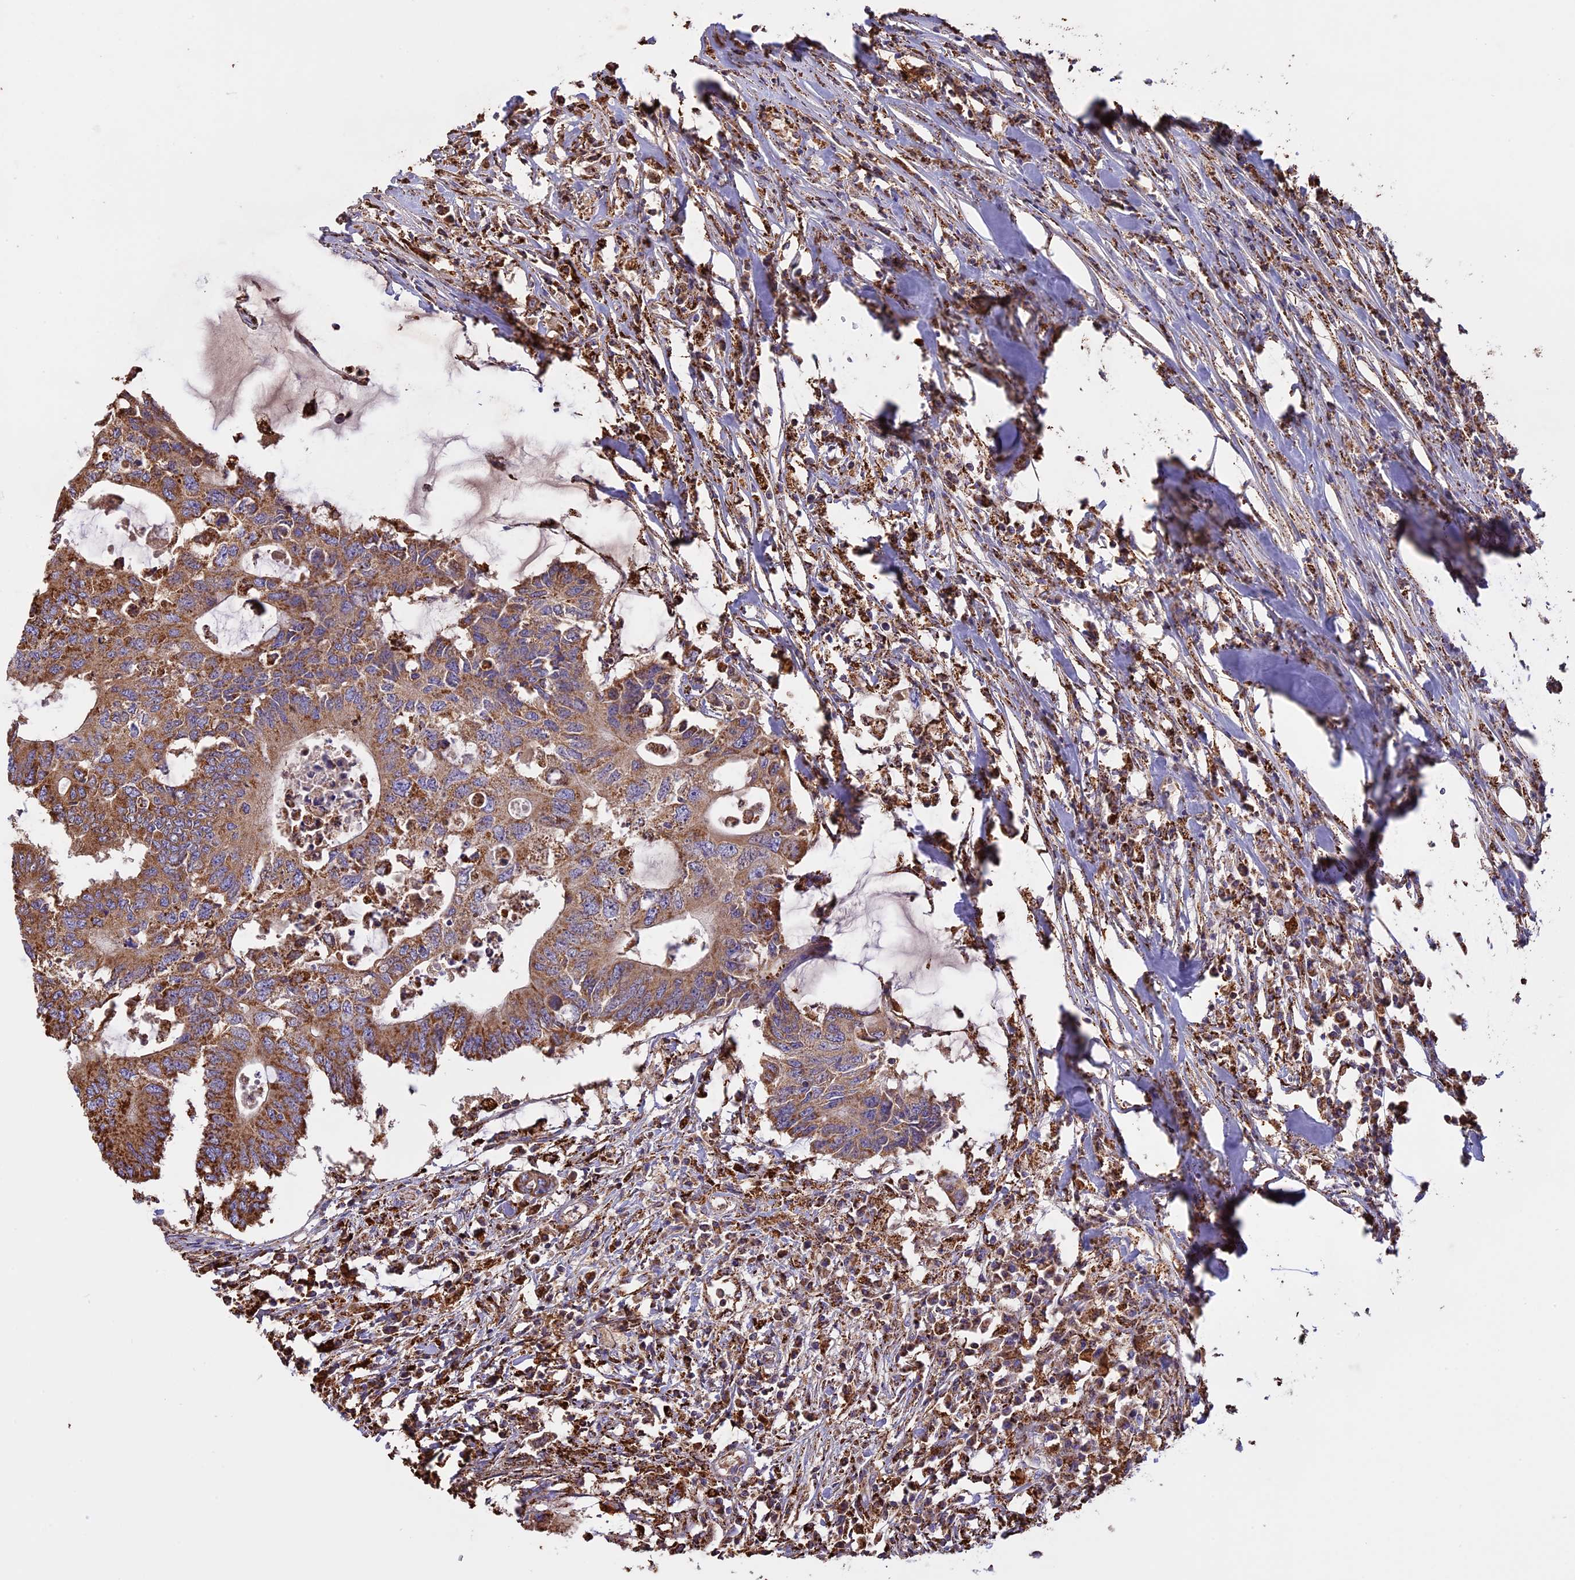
{"staining": {"intensity": "moderate", "quantity": ">75%", "location": "cytoplasmic/membranous"}, "tissue": "colorectal cancer", "cell_type": "Tumor cells", "image_type": "cancer", "snomed": [{"axis": "morphology", "description": "Adenocarcinoma, NOS"}, {"axis": "topography", "description": "Colon"}], "caption": "Colorectal adenocarcinoma tissue displays moderate cytoplasmic/membranous staining in about >75% of tumor cells, visualized by immunohistochemistry.", "gene": "KCNG1", "patient": {"sex": "male", "age": 71}}